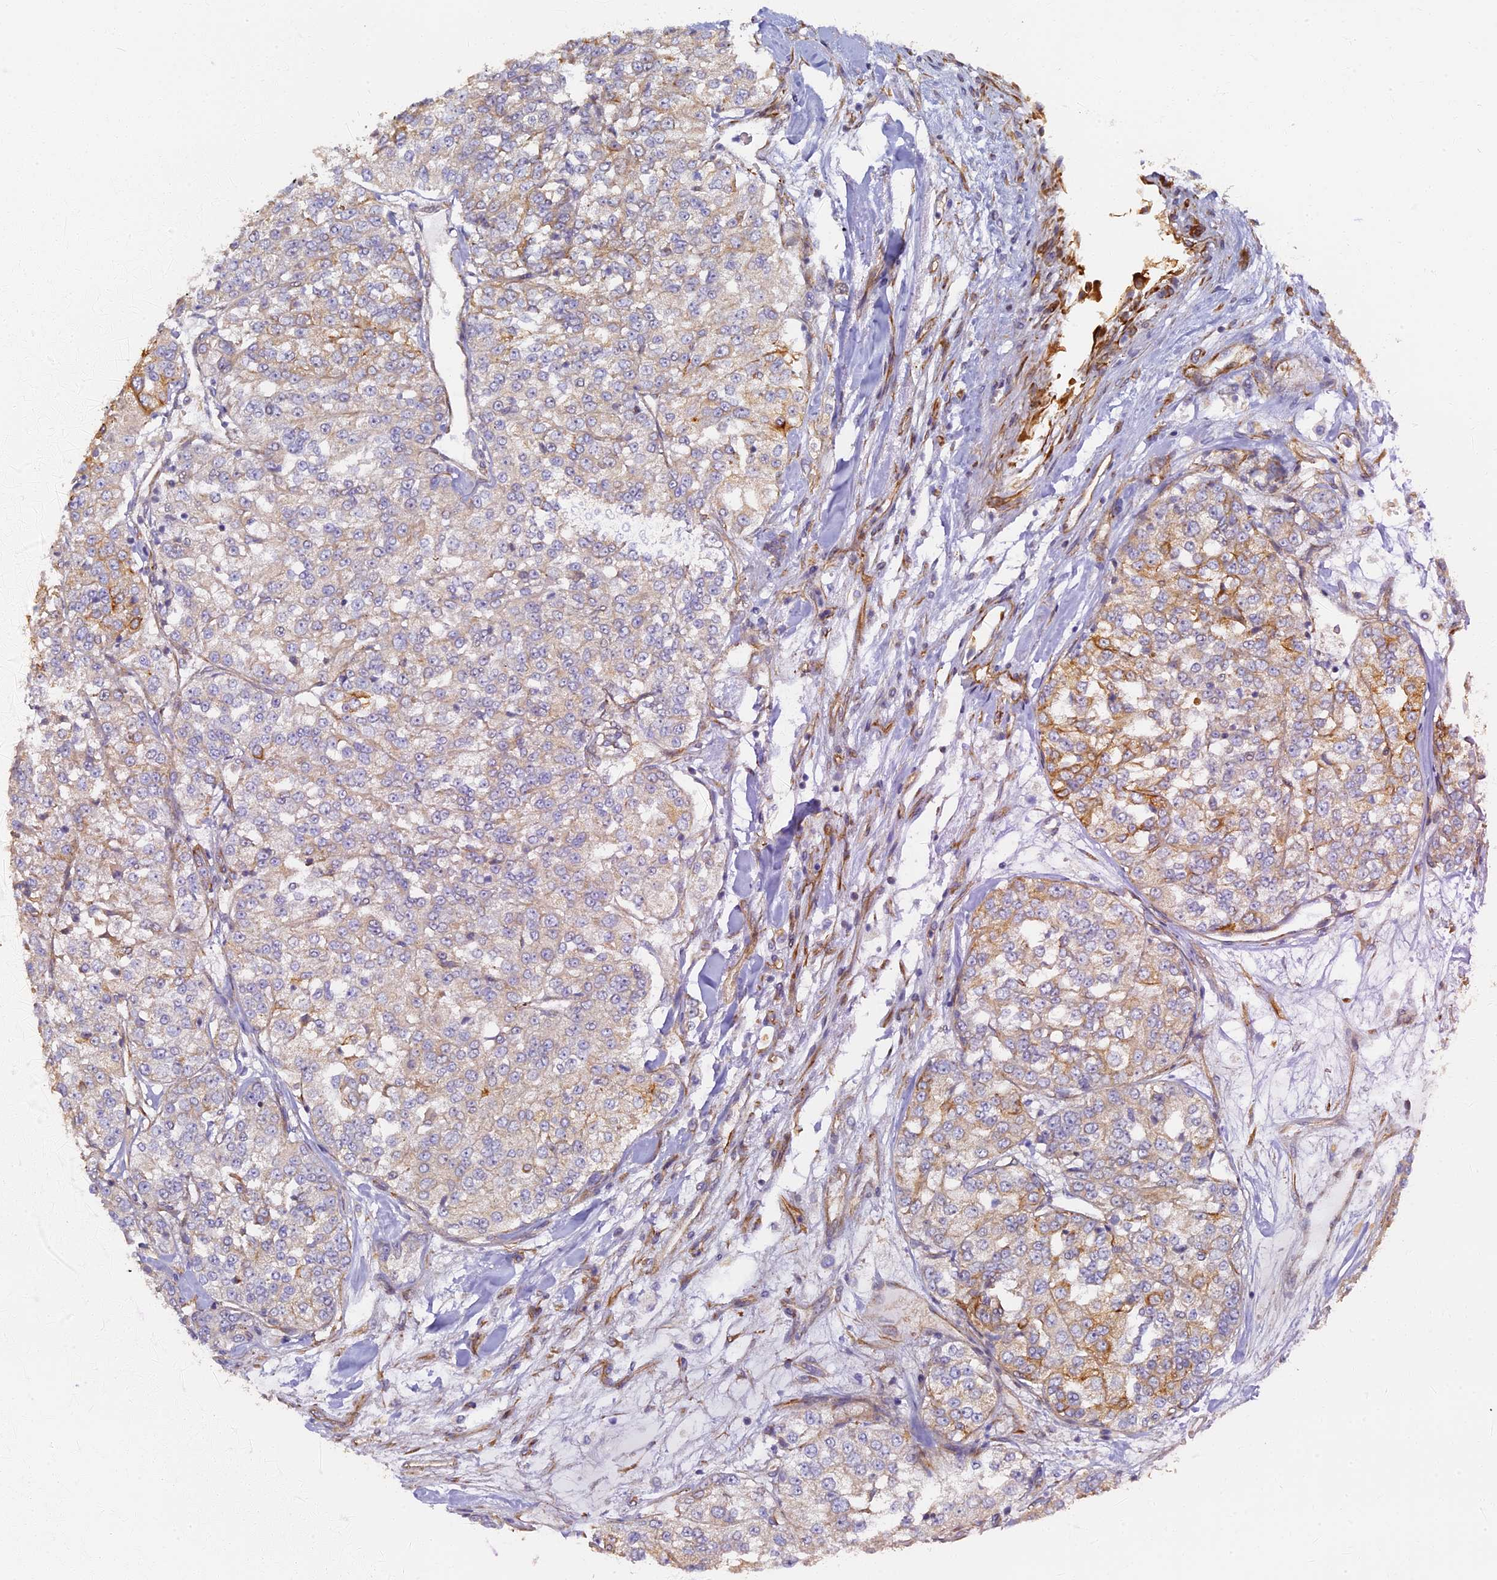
{"staining": {"intensity": "moderate", "quantity": "<25%", "location": "cytoplasmic/membranous"}, "tissue": "renal cancer", "cell_type": "Tumor cells", "image_type": "cancer", "snomed": [{"axis": "morphology", "description": "Adenocarcinoma, NOS"}, {"axis": "topography", "description": "Kidney"}], "caption": "High-magnification brightfield microscopy of adenocarcinoma (renal) stained with DAB (brown) and counterstained with hematoxylin (blue). tumor cells exhibit moderate cytoplasmic/membranous staining is identified in about<25% of cells. (Brightfield microscopy of DAB IHC at high magnification).", "gene": "LRRC57", "patient": {"sex": "female", "age": 63}}